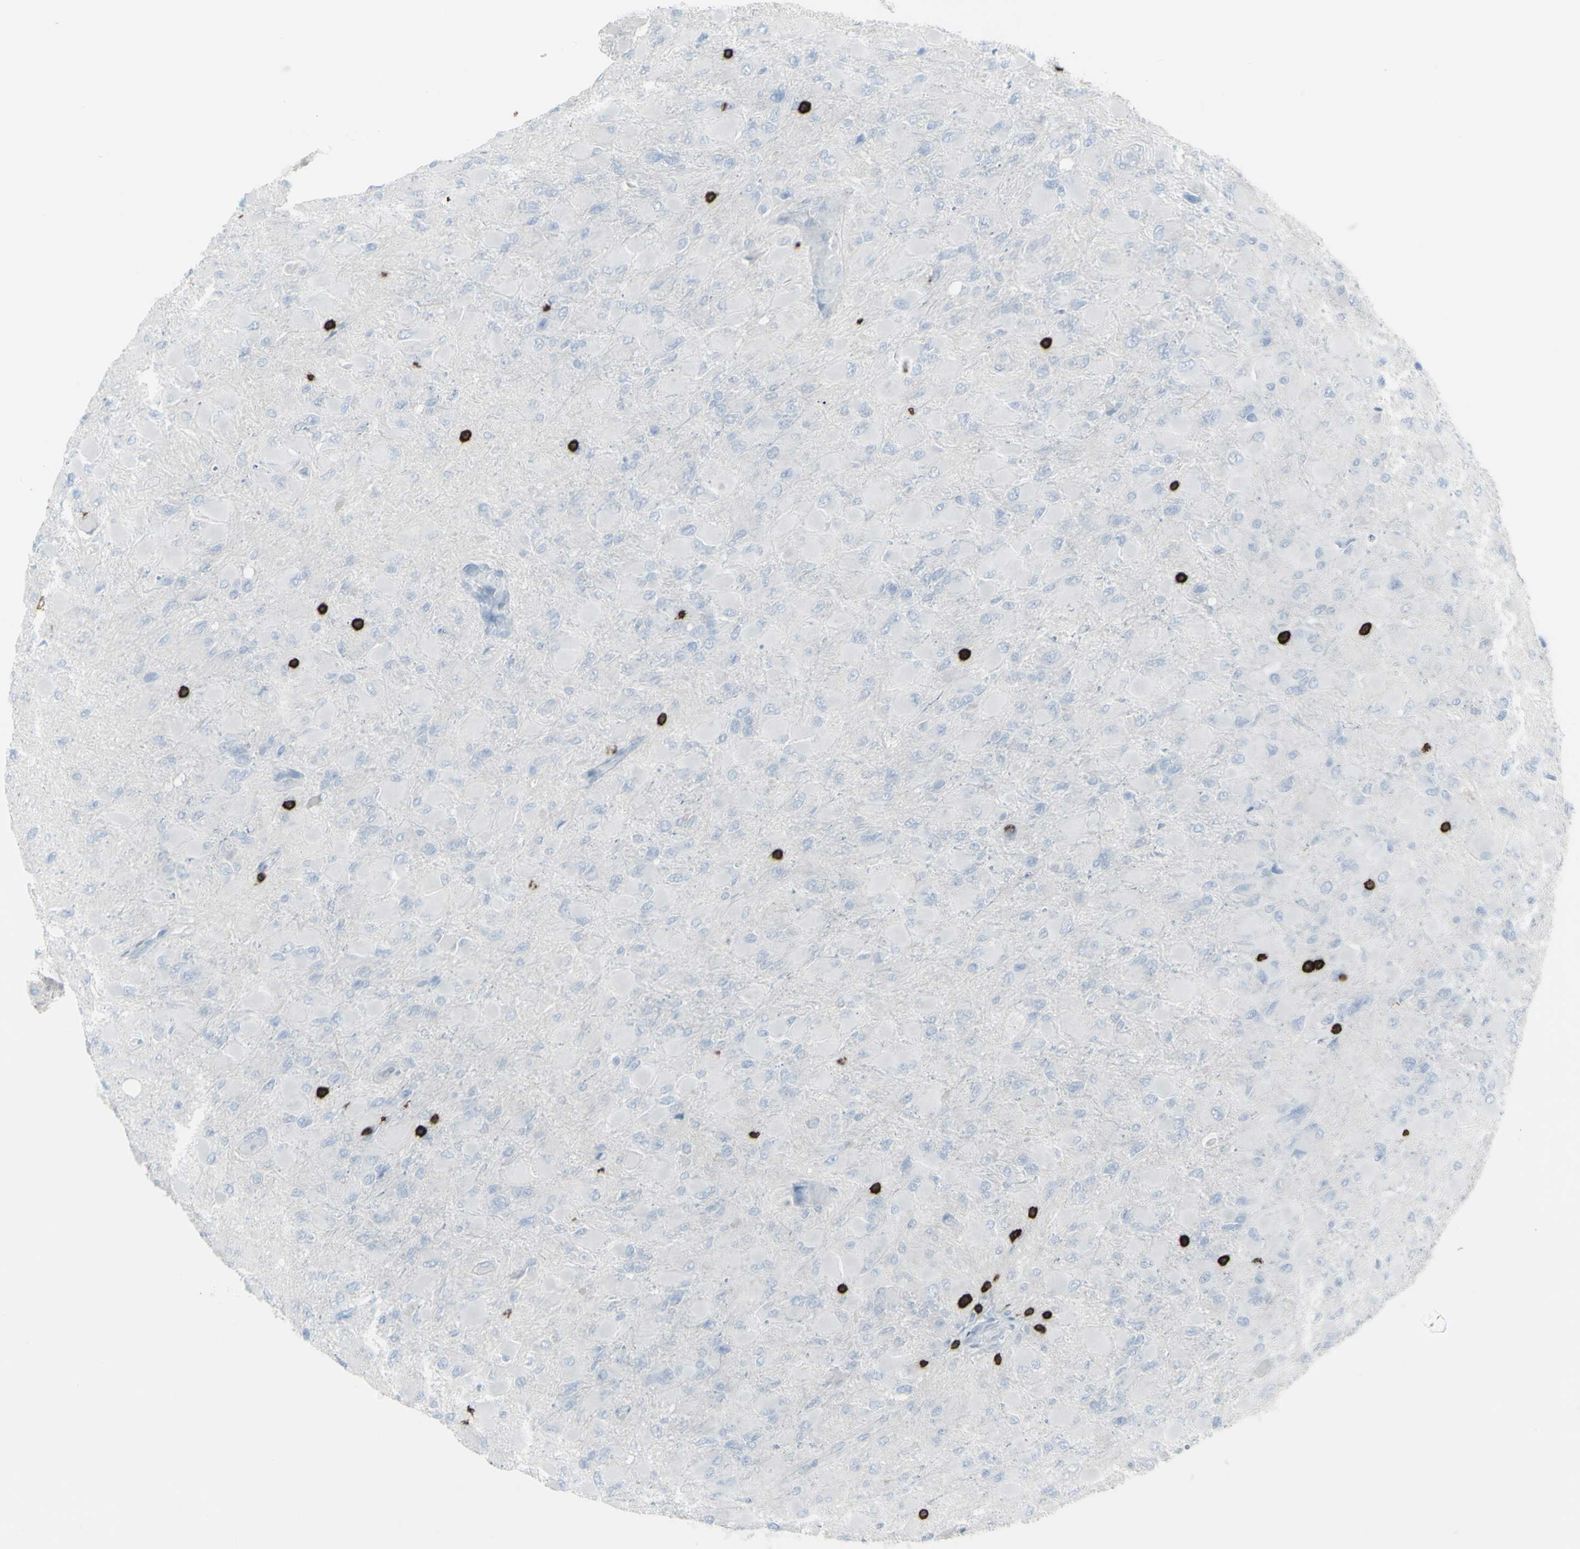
{"staining": {"intensity": "negative", "quantity": "none", "location": "none"}, "tissue": "glioma", "cell_type": "Tumor cells", "image_type": "cancer", "snomed": [{"axis": "morphology", "description": "Glioma, malignant, High grade"}, {"axis": "topography", "description": "Cerebral cortex"}], "caption": "This is an immunohistochemistry histopathology image of glioma. There is no staining in tumor cells.", "gene": "CD247", "patient": {"sex": "female", "age": 36}}